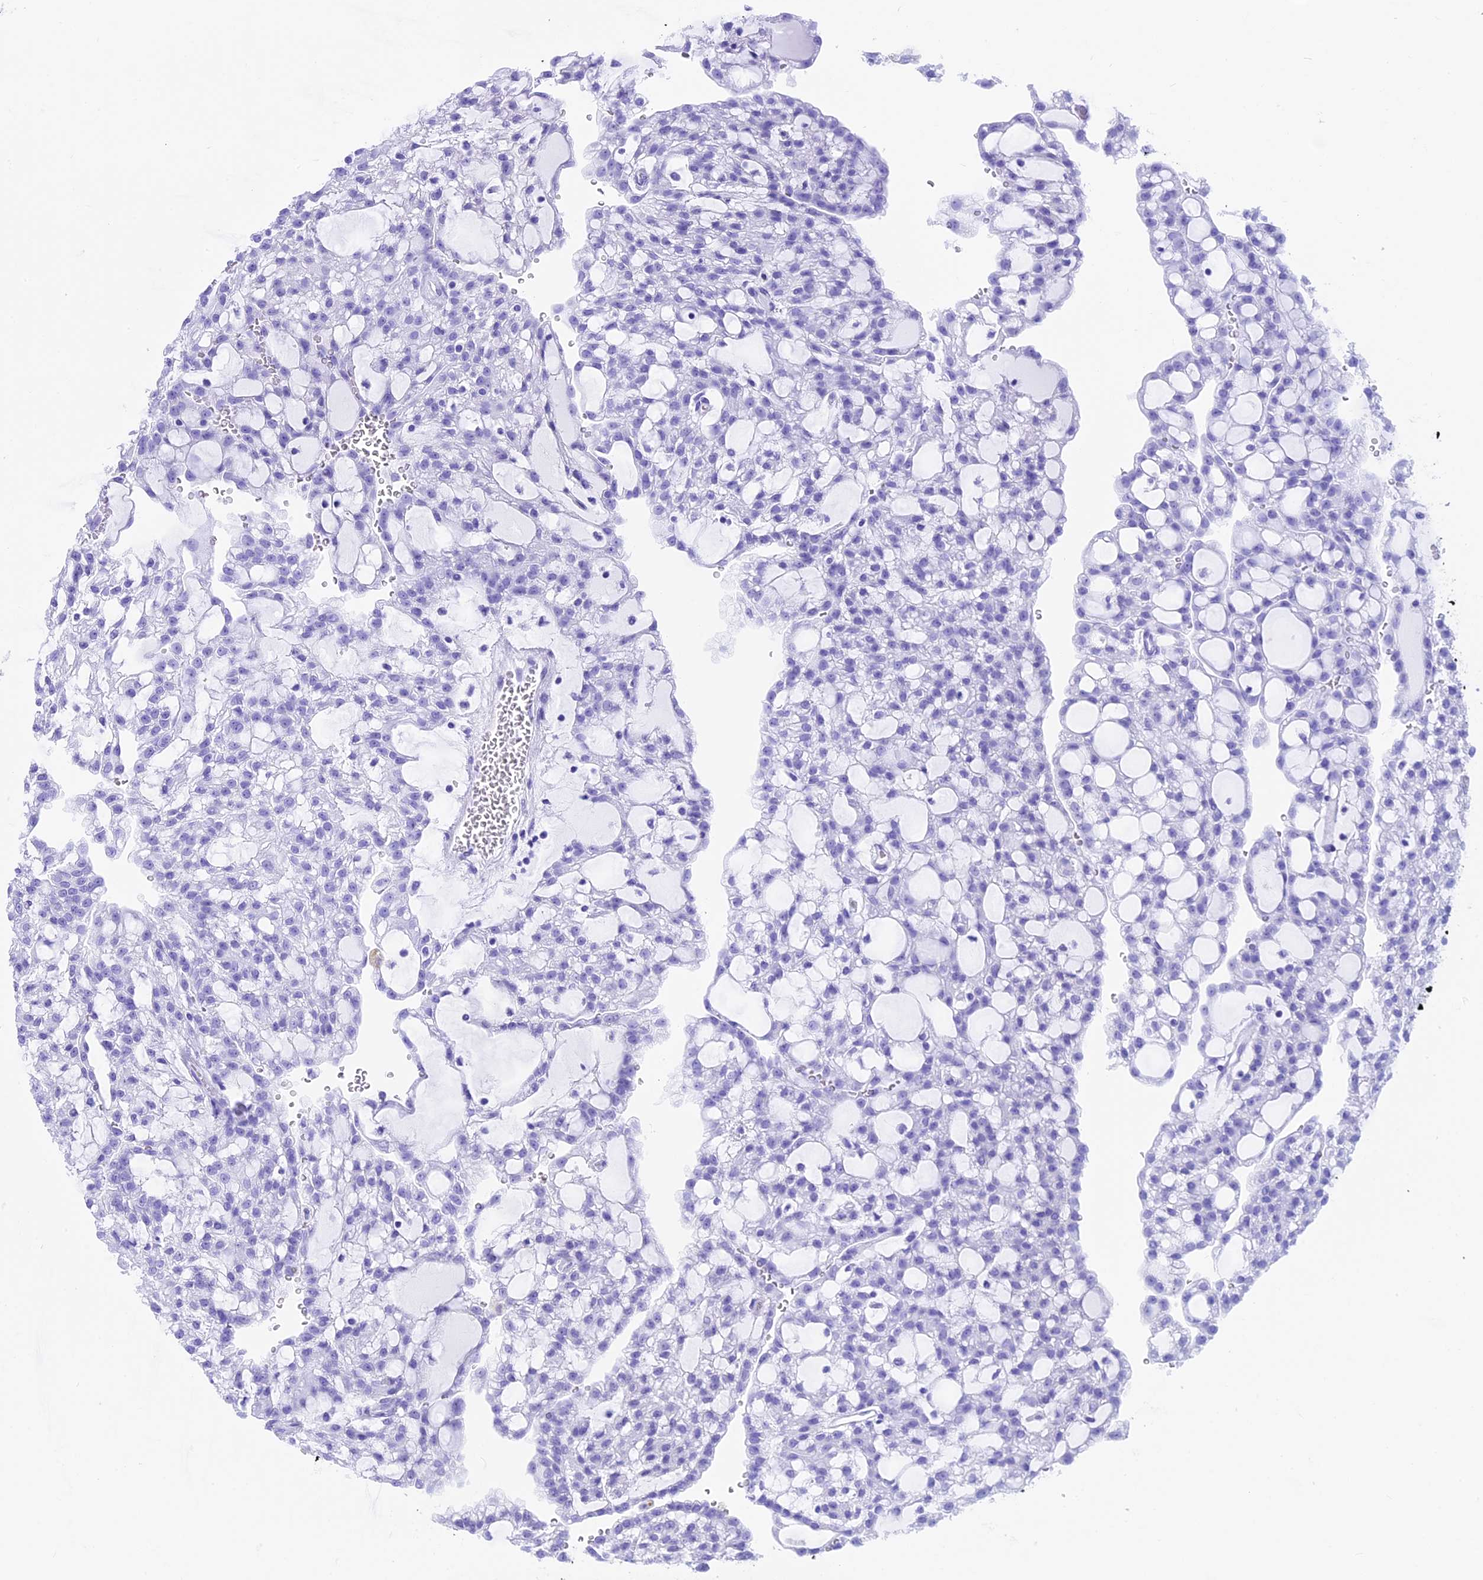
{"staining": {"intensity": "negative", "quantity": "none", "location": "none"}, "tissue": "renal cancer", "cell_type": "Tumor cells", "image_type": "cancer", "snomed": [{"axis": "morphology", "description": "Adenocarcinoma, NOS"}, {"axis": "topography", "description": "Kidney"}], "caption": "Renal cancer (adenocarcinoma) was stained to show a protein in brown. There is no significant staining in tumor cells.", "gene": "COX17", "patient": {"sex": "male", "age": 63}}